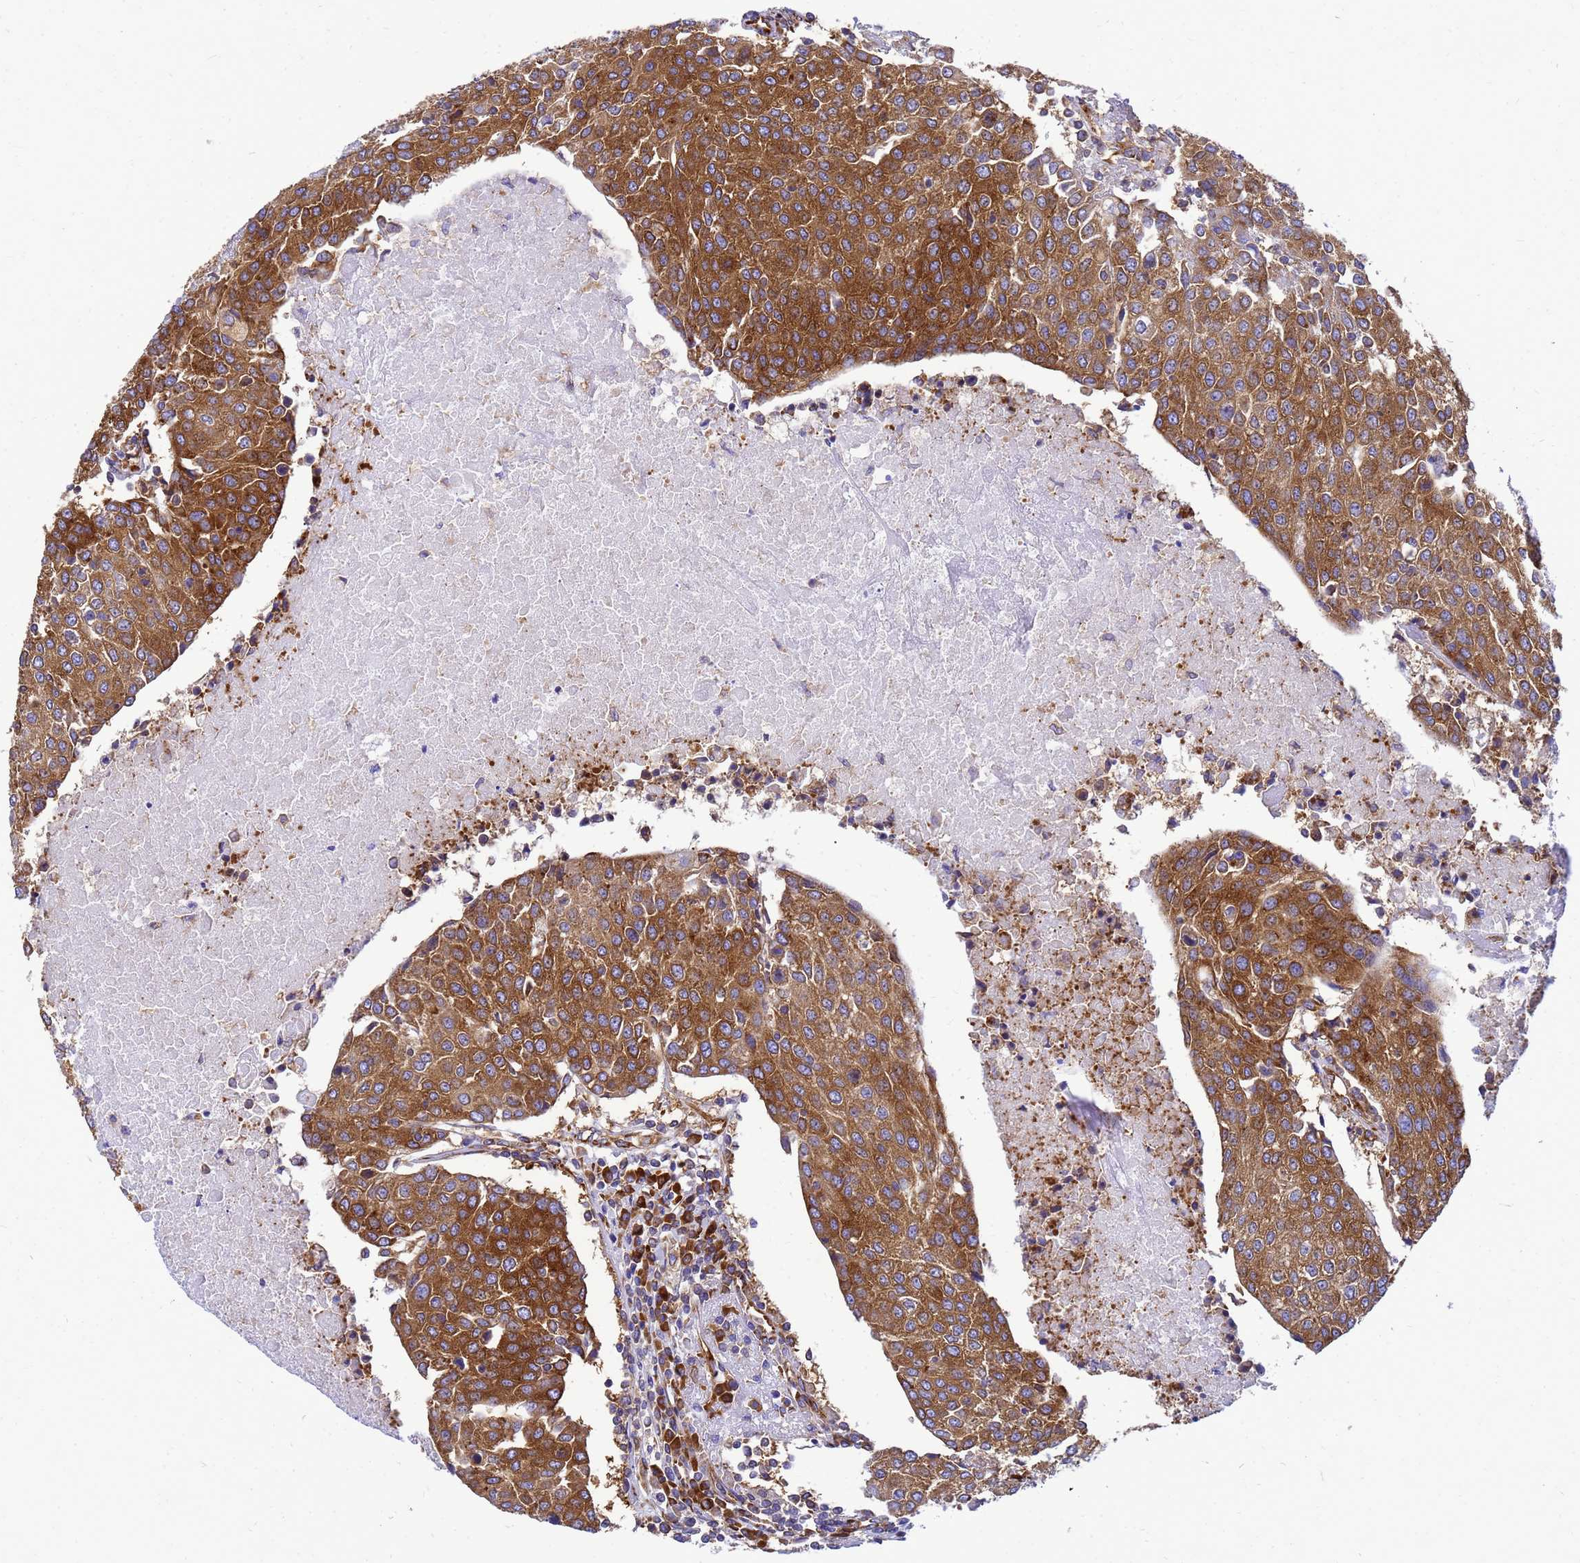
{"staining": {"intensity": "strong", "quantity": ">75%", "location": "cytoplasmic/membranous"}, "tissue": "urothelial cancer", "cell_type": "Tumor cells", "image_type": "cancer", "snomed": [{"axis": "morphology", "description": "Urothelial carcinoma, High grade"}, {"axis": "topography", "description": "Urinary bladder"}], "caption": "Urothelial cancer stained with immunohistochemistry shows strong cytoplasmic/membranous expression in about >75% of tumor cells. (brown staining indicates protein expression, while blue staining denotes nuclei).", "gene": "EEF1D", "patient": {"sex": "female", "age": 85}}